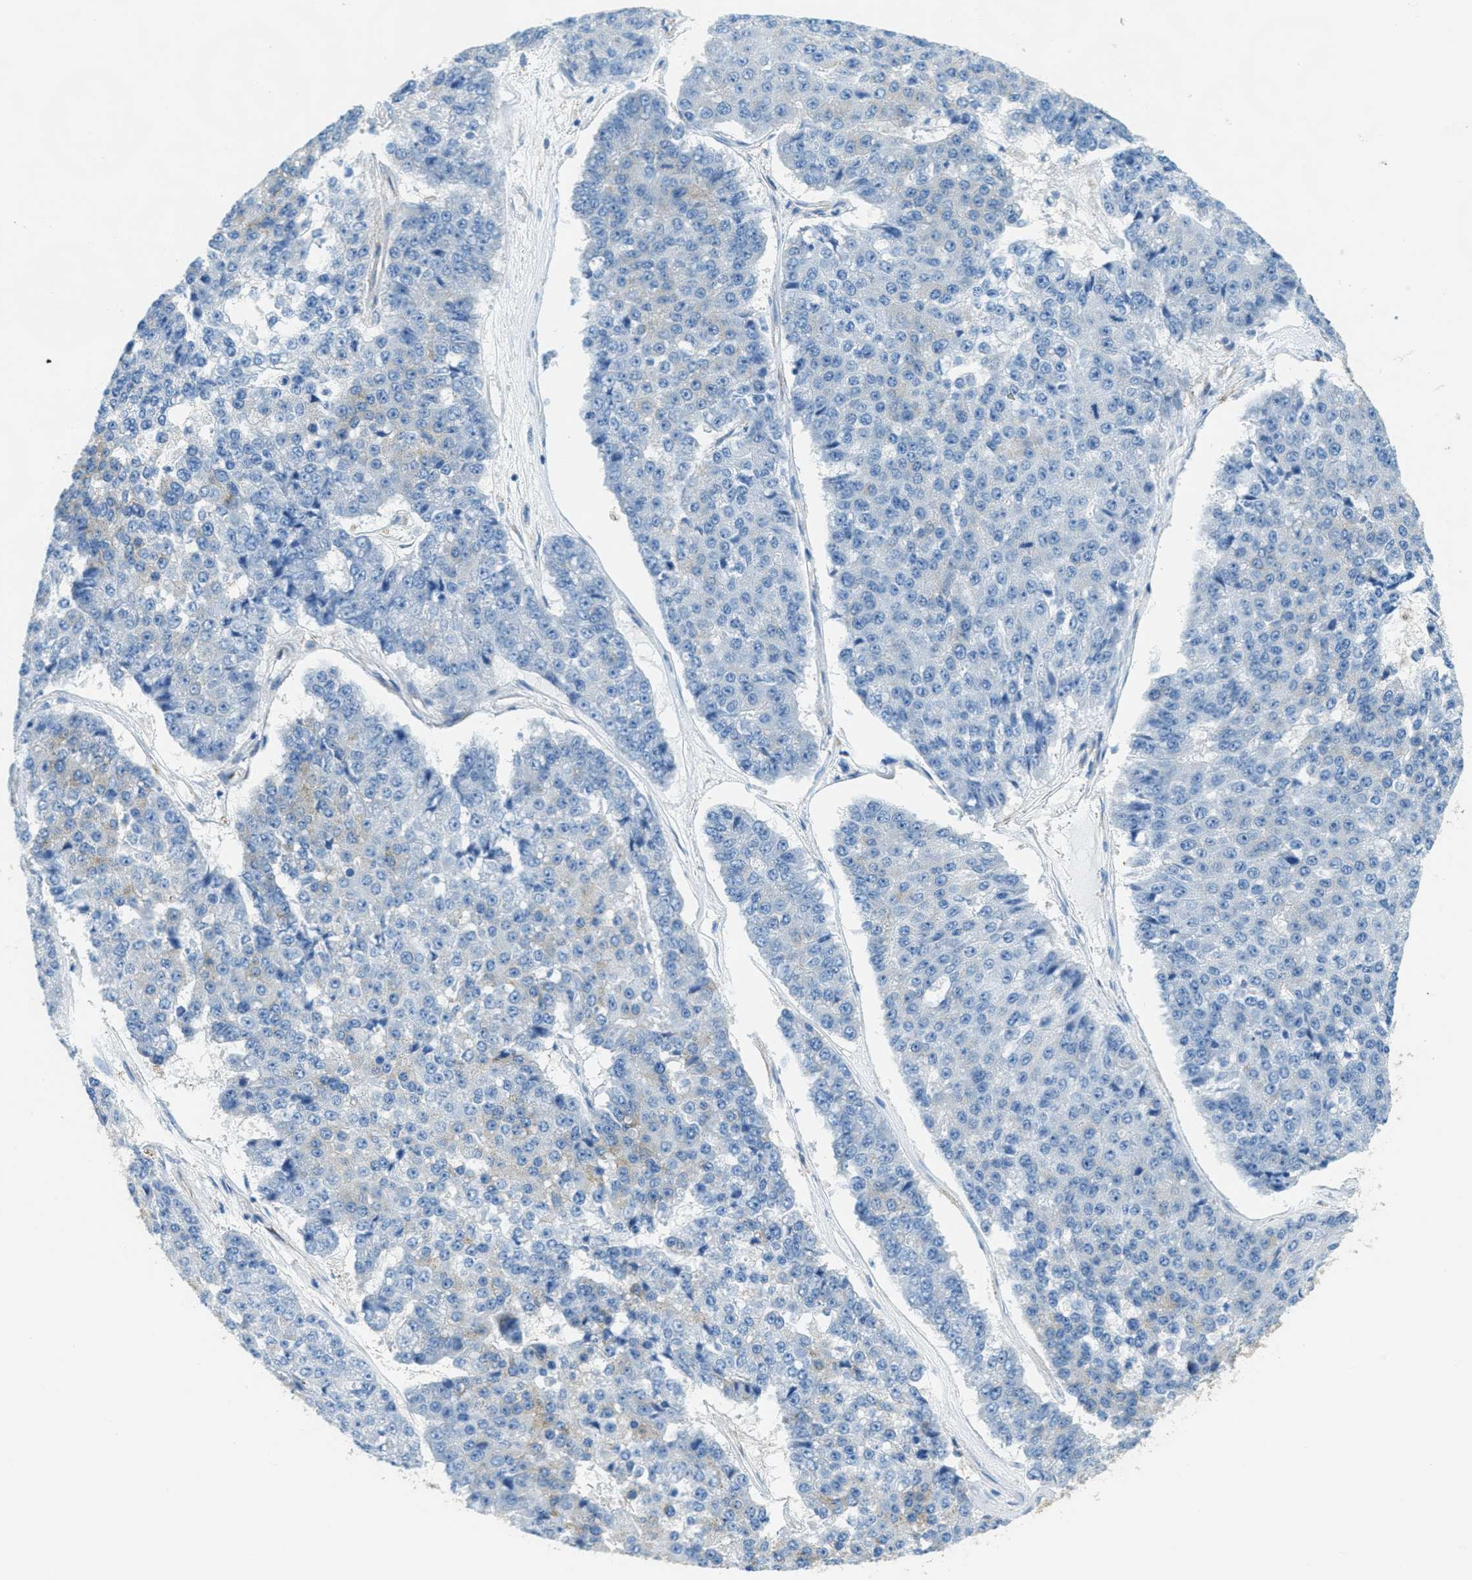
{"staining": {"intensity": "negative", "quantity": "none", "location": "none"}, "tissue": "pancreatic cancer", "cell_type": "Tumor cells", "image_type": "cancer", "snomed": [{"axis": "morphology", "description": "Adenocarcinoma, NOS"}, {"axis": "topography", "description": "Pancreas"}], "caption": "Photomicrograph shows no significant protein staining in tumor cells of adenocarcinoma (pancreatic).", "gene": "AP2B1", "patient": {"sex": "male", "age": 50}}